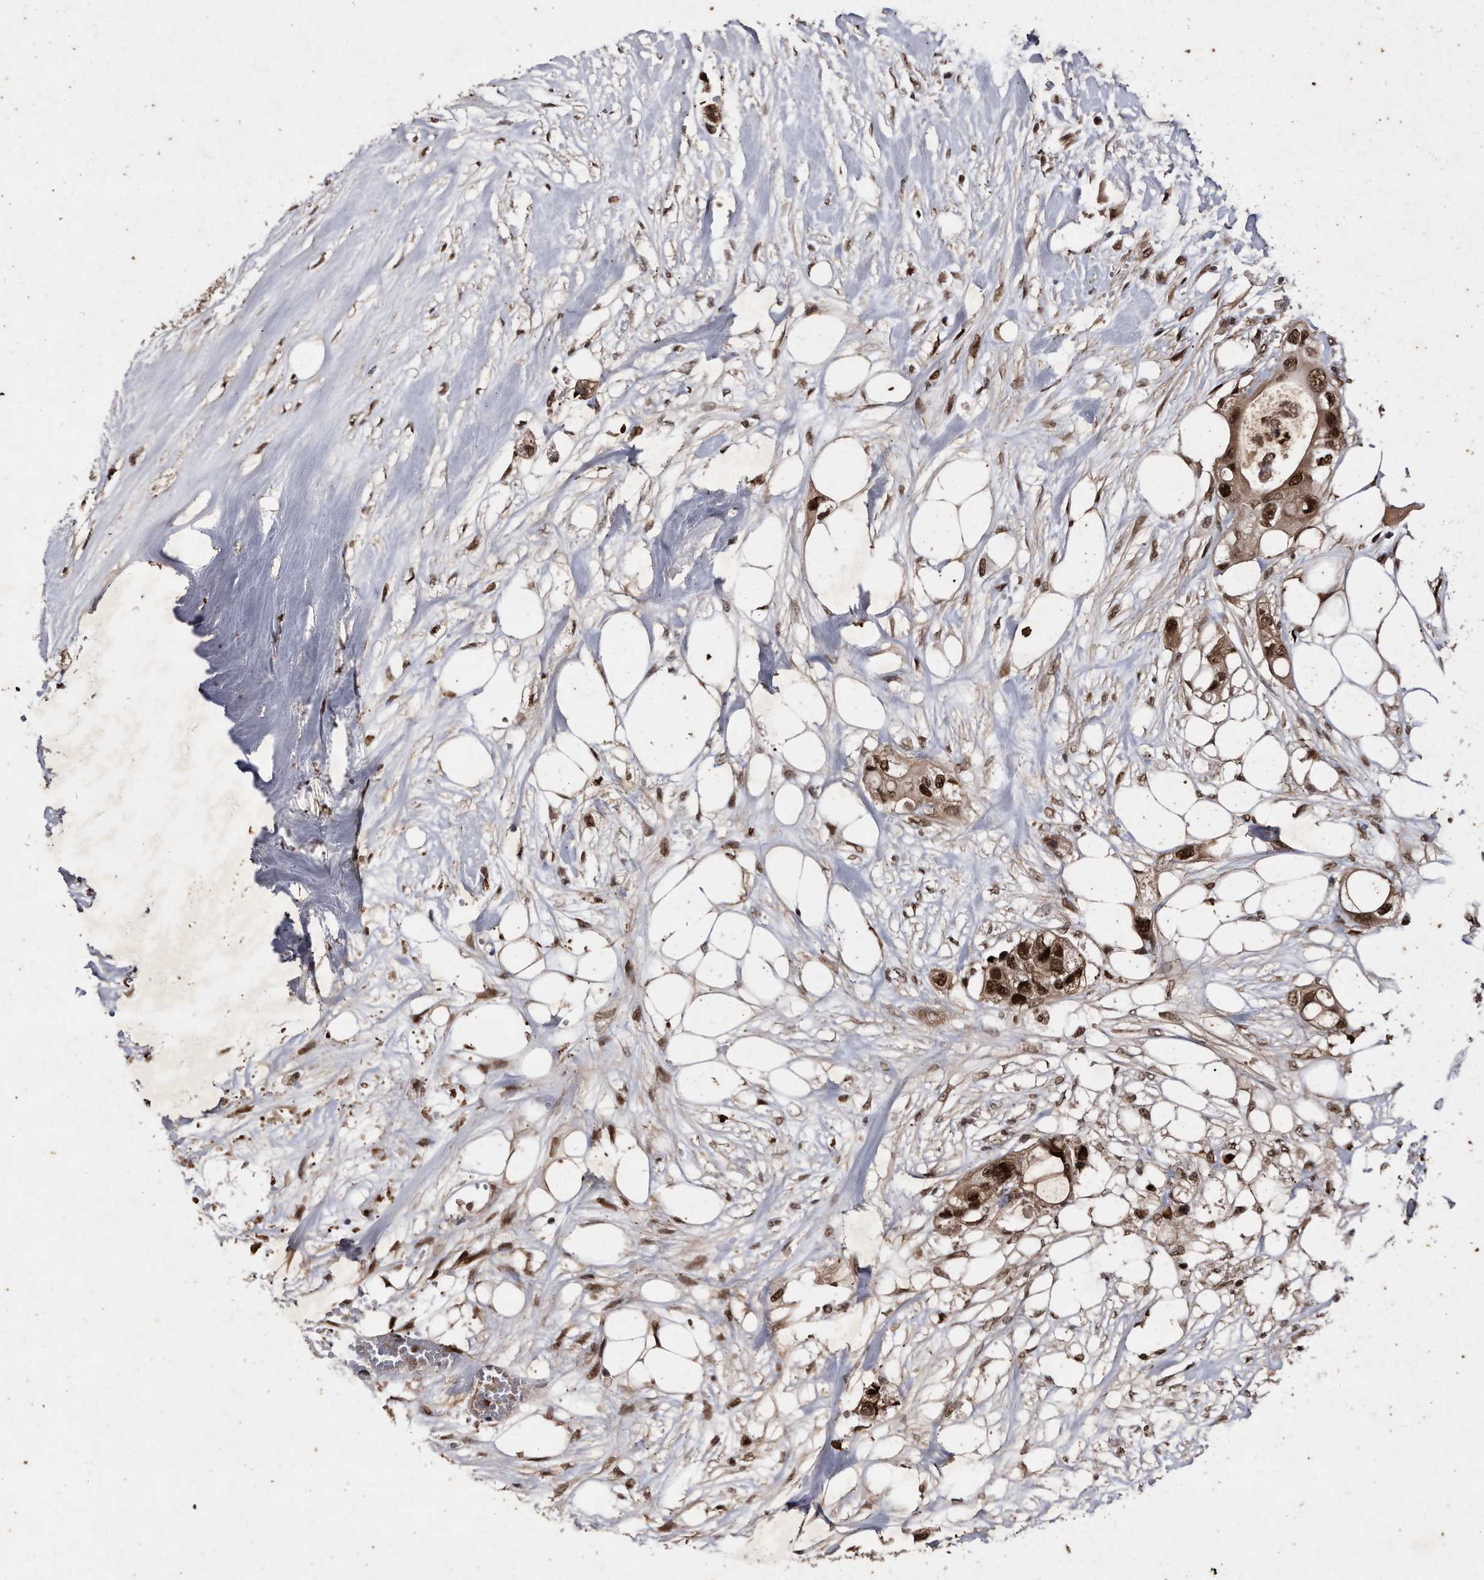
{"staining": {"intensity": "strong", "quantity": ">75%", "location": "nuclear"}, "tissue": "colorectal cancer", "cell_type": "Tumor cells", "image_type": "cancer", "snomed": [{"axis": "morphology", "description": "Adenocarcinoma, NOS"}, {"axis": "topography", "description": "Colon"}], "caption": "Protein expression analysis of adenocarcinoma (colorectal) exhibits strong nuclear staining in about >75% of tumor cells.", "gene": "RAD23B", "patient": {"sex": "female", "age": 57}}